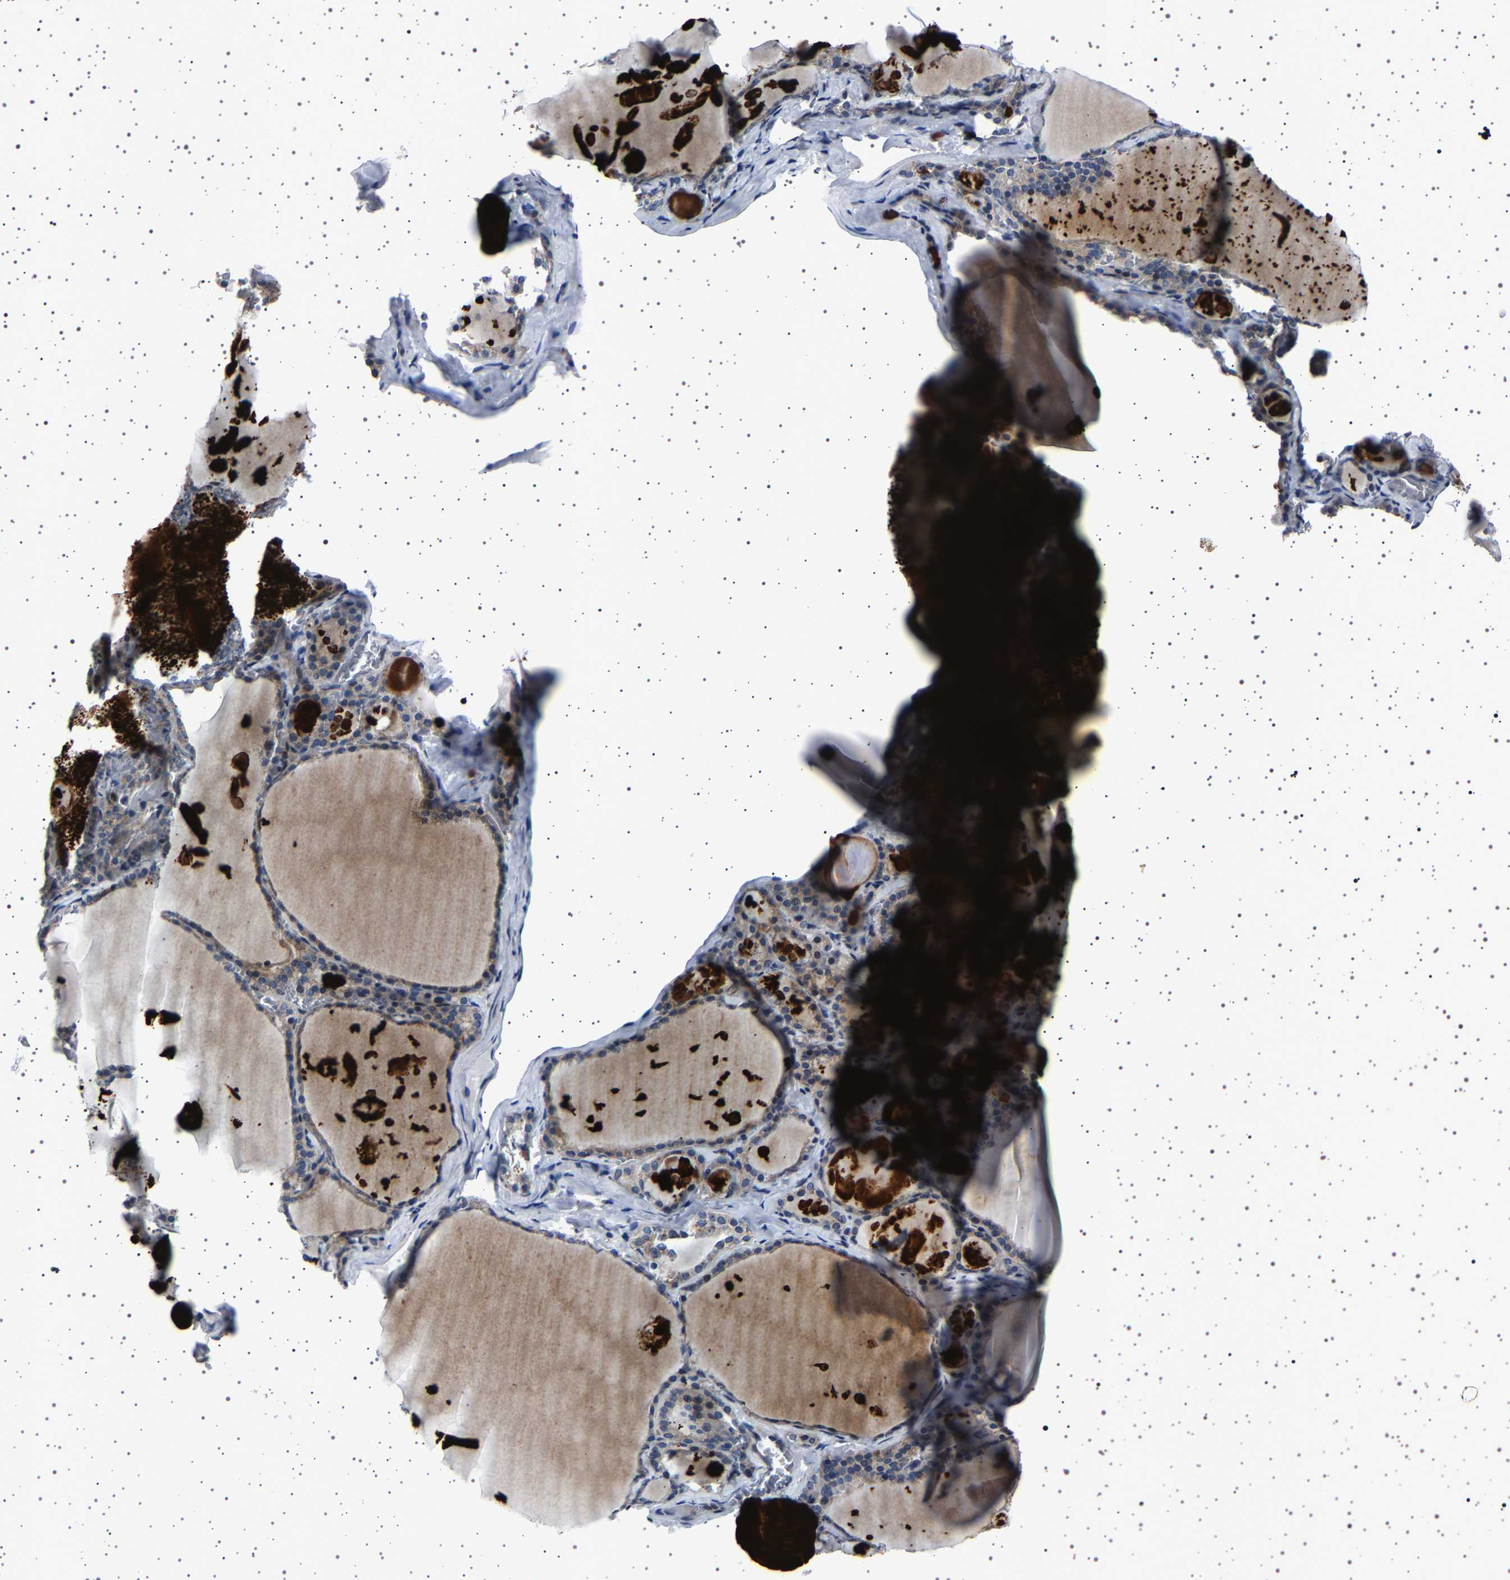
{"staining": {"intensity": "moderate", "quantity": ">75%", "location": "cytoplasmic/membranous"}, "tissue": "thyroid gland", "cell_type": "Glandular cells", "image_type": "normal", "snomed": [{"axis": "morphology", "description": "Normal tissue, NOS"}, {"axis": "topography", "description": "Thyroid gland"}], "caption": "High-magnification brightfield microscopy of benign thyroid gland stained with DAB (brown) and counterstained with hematoxylin (blue). glandular cells exhibit moderate cytoplasmic/membranous expression is seen in about>75% of cells. The staining was performed using DAB (3,3'-diaminobenzidine), with brown indicating positive protein expression. Nuclei are stained blue with hematoxylin.", "gene": "PAK5", "patient": {"sex": "male", "age": 56}}